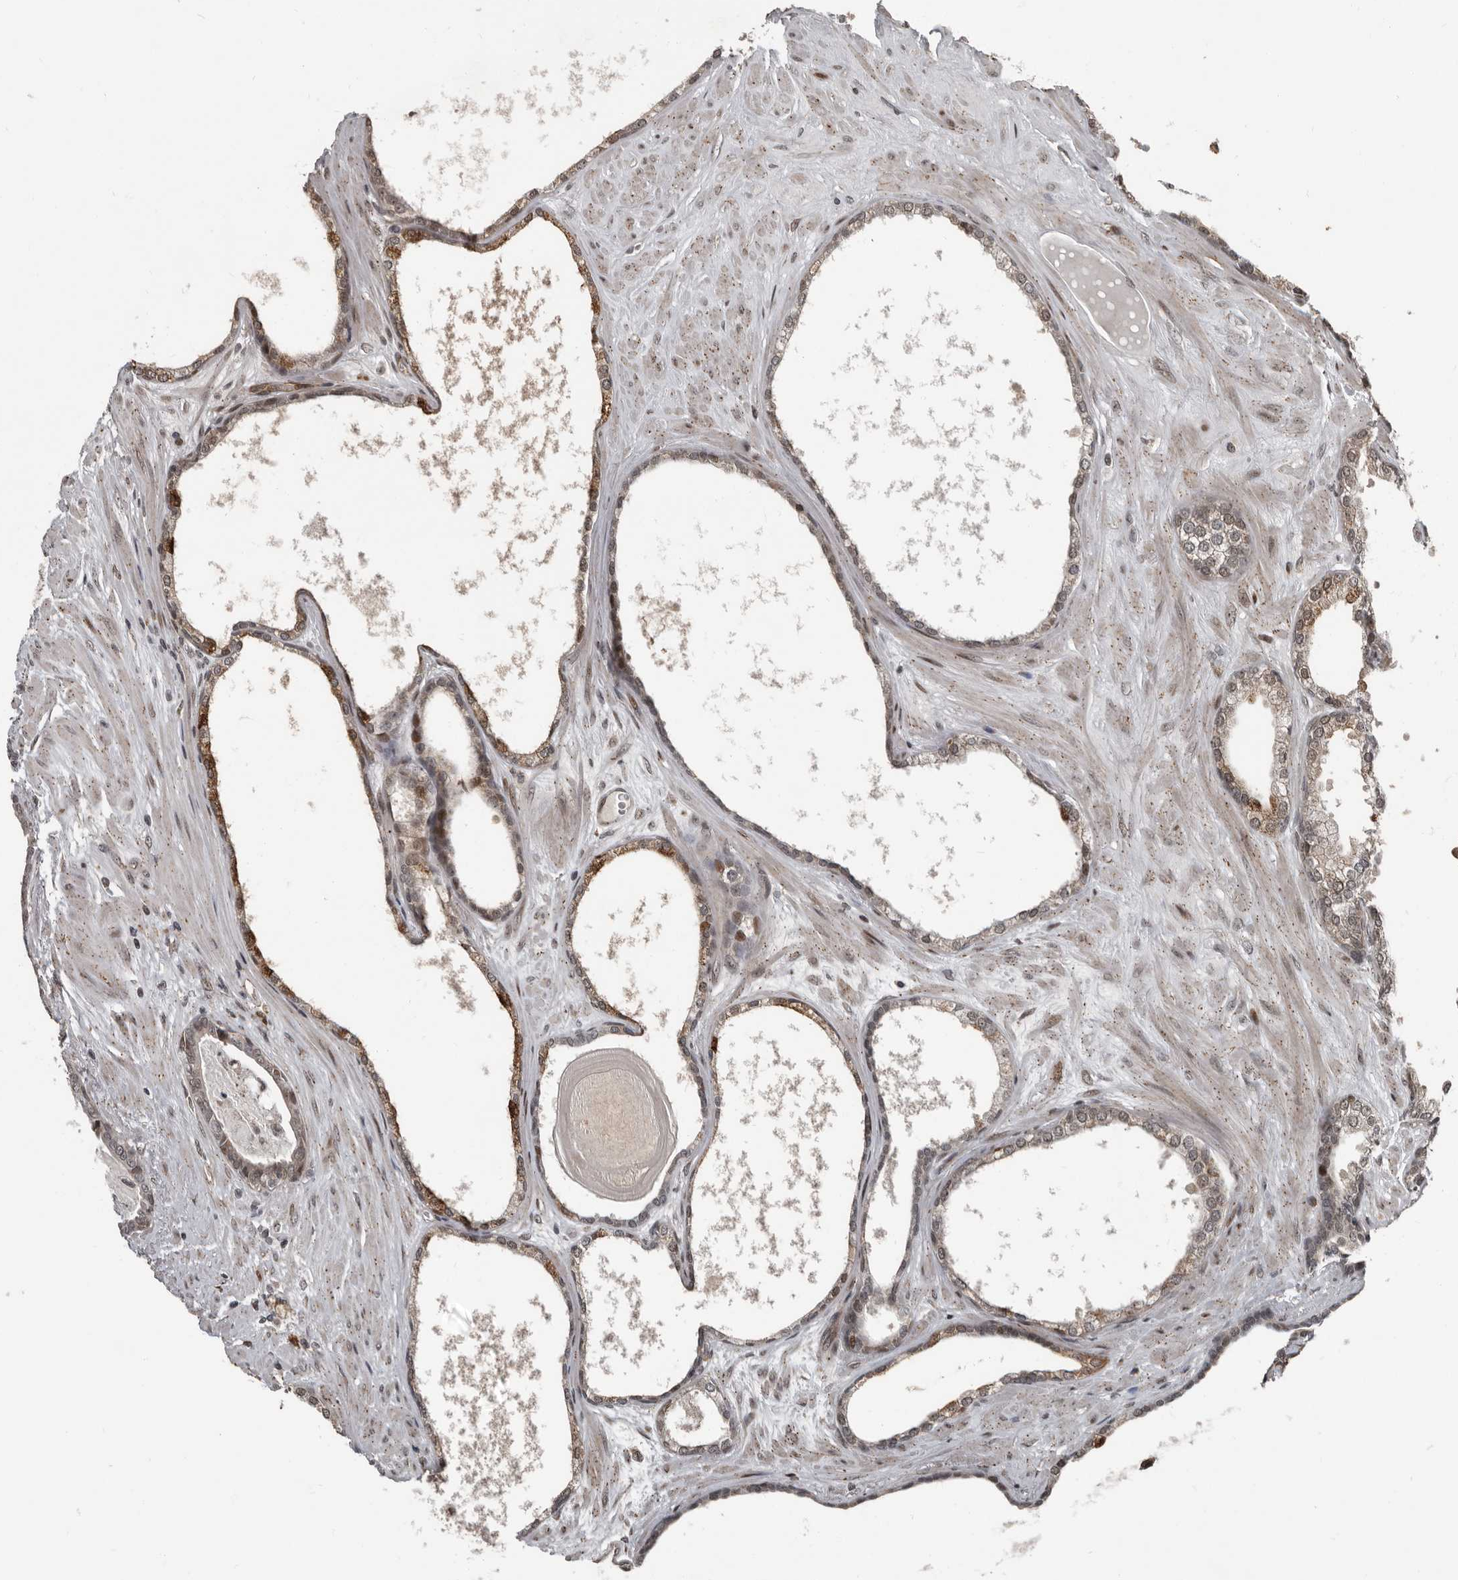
{"staining": {"intensity": "moderate", "quantity": ">75%", "location": "cytoplasmic/membranous,nuclear"}, "tissue": "prostate cancer", "cell_type": "Tumor cells", "image_type": "cancer", "snomed": [{"axis": "morphology", "description": "Adenocarcinoma, Low grade"}, {"axis": "topography", "description": "Prostate"}], "caption": "Prostate cancer (adenocarcinoma (low-grade)) stained with immunohistochemistry demonstrates moderate cytoplasmic/membranous and nuclear positivity in about >75% of tumor cells.", "gene": "CHD1L", "patient": {"sex": "male", "age": 70}}